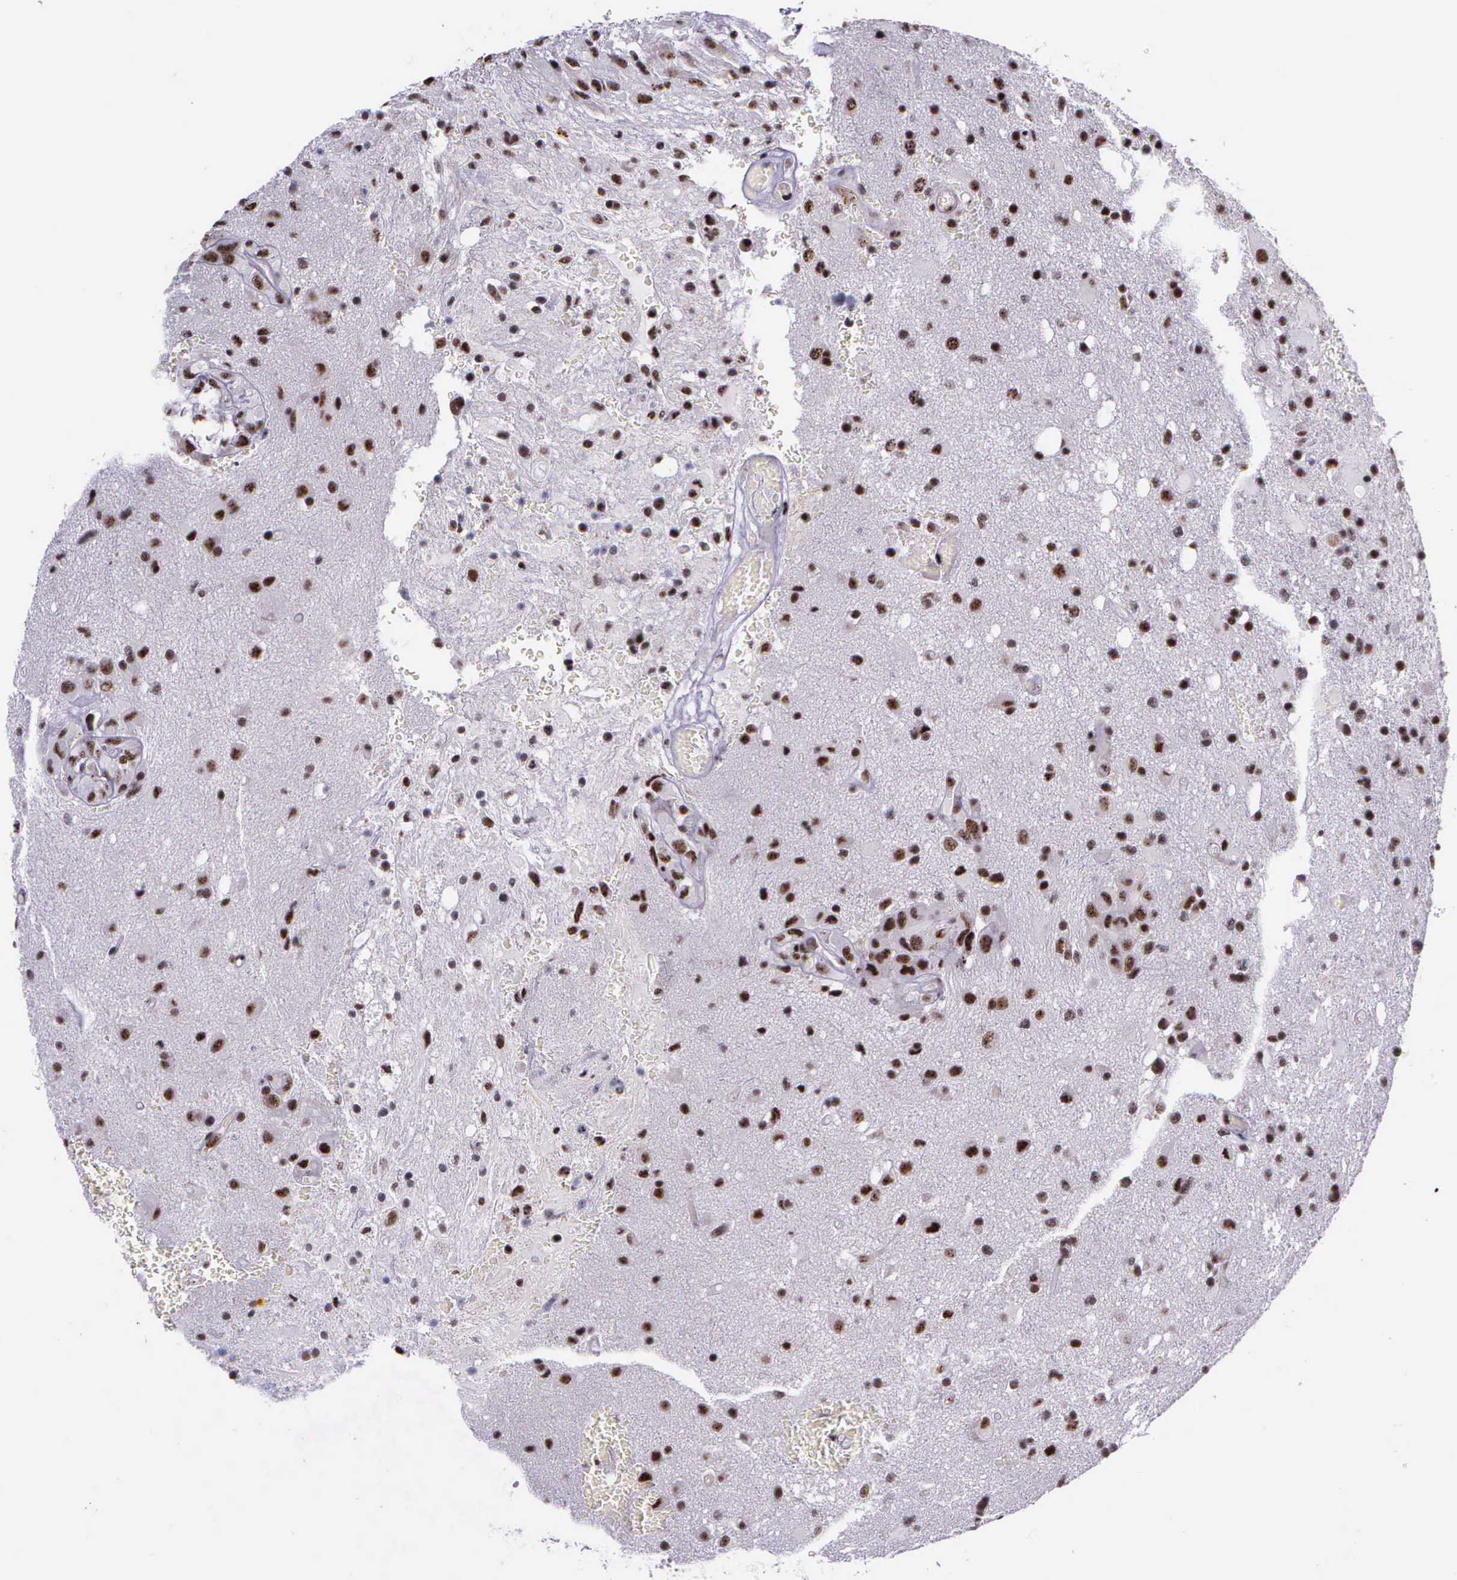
{"staining": {"intensity": "weak", "quantity": ">75%", "location": "nuclear"}, "tissue": "glioma", "cell_type": "Tumor cells", "image_type": "cancer", "snomed": [{"axis": "morphology", "description": "Glioma, malignant, High grade"}, {"axis": "topography", "description": "Brain"}], "caption": "Protein analysis of malignant glioma (high-grade) tissue displays weak nuclear expression in approximately >75% of tumor cells. Nuclei are stained in blue.", "gene": "FAM47A", "patient": {"sex": "male", "age": 48}}